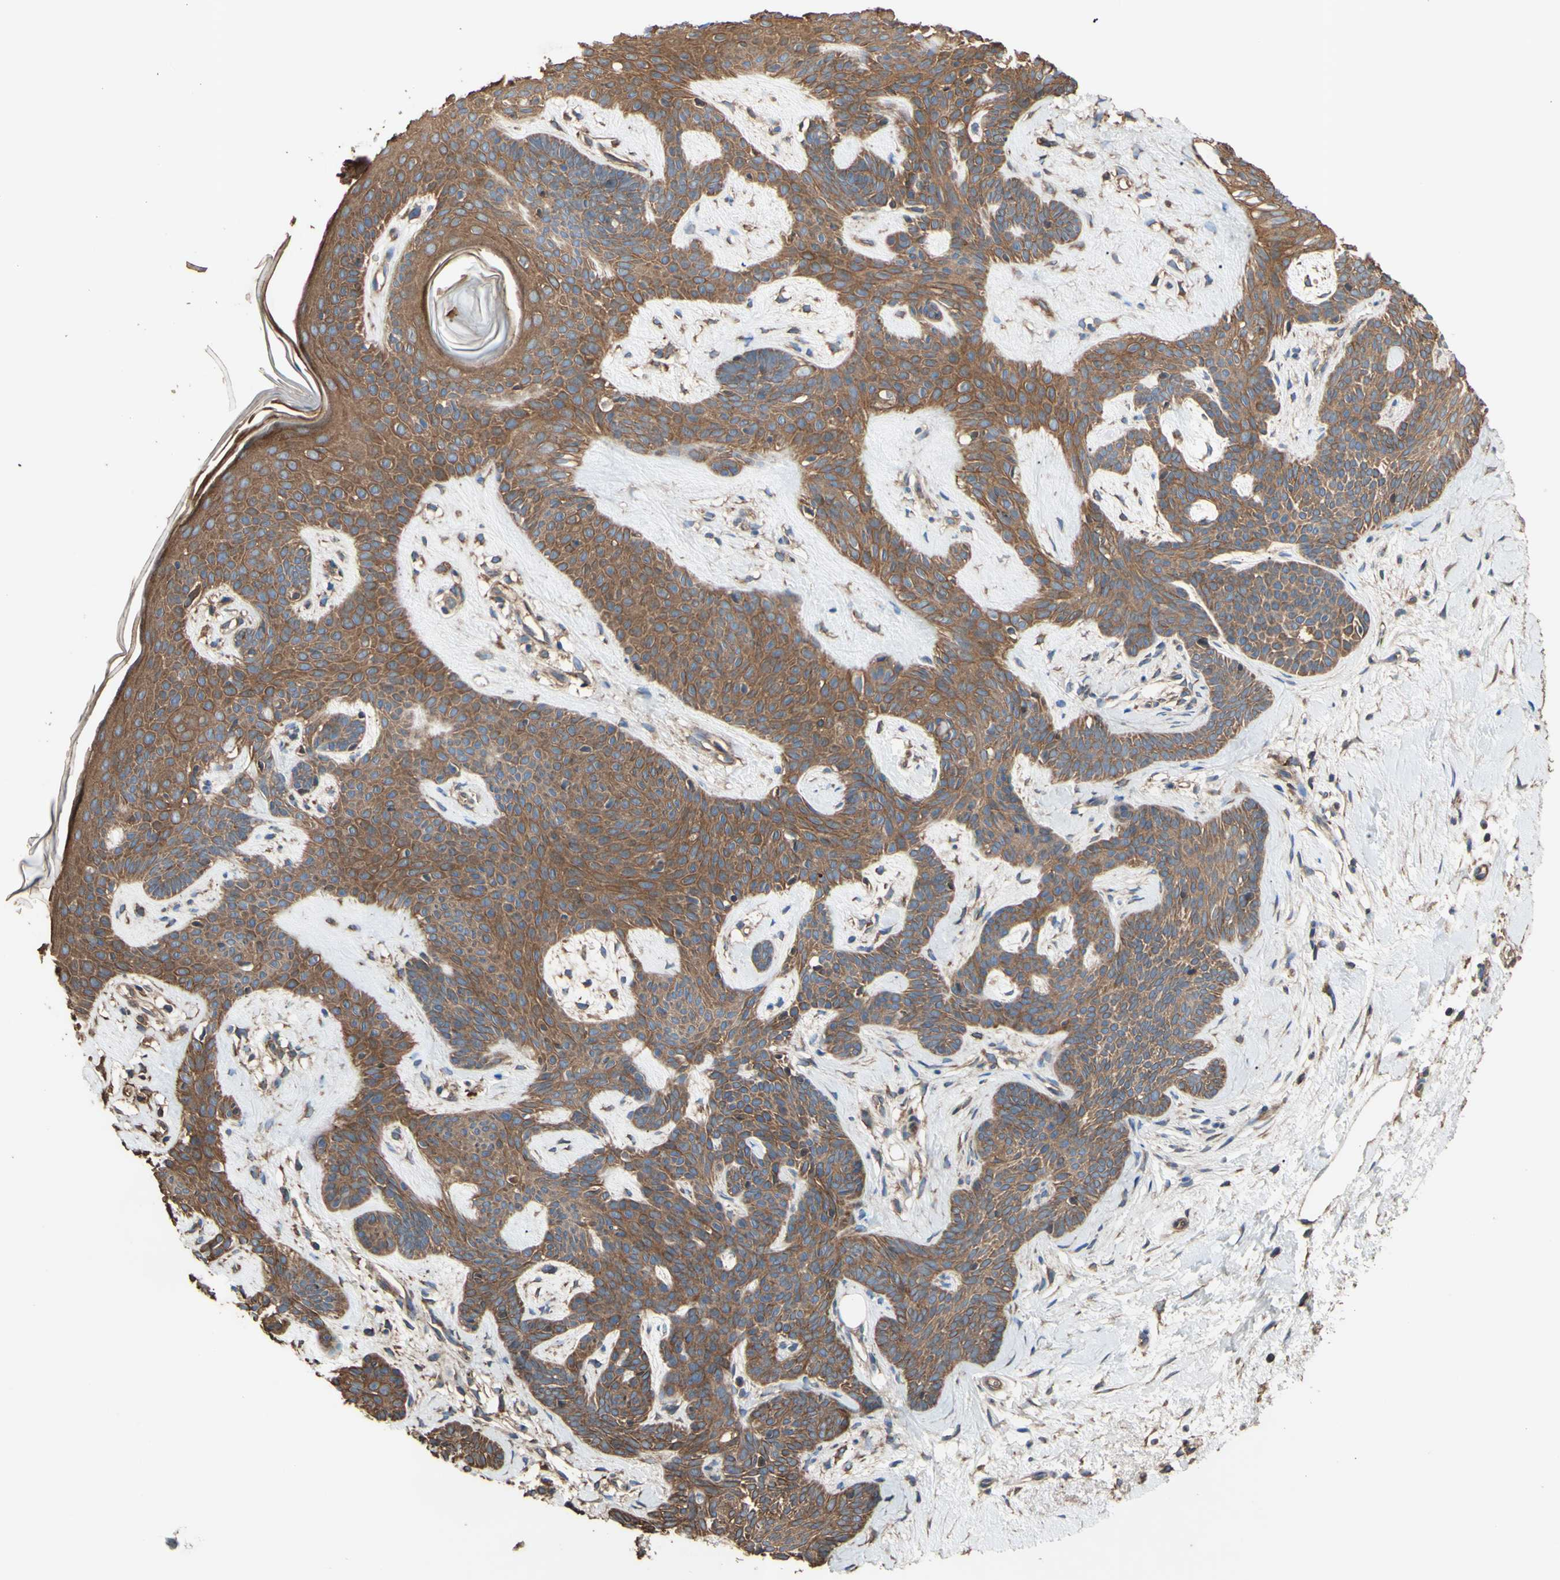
{"staining": {"intensity": "strong", "quantity": ">75%", "location": "cytoplasmic/membranous"}, "tissue": "skin cancer", "cell_type": "Tumor cells", "image_type": "cancer", "snomed": [{"axis": "morphology", "description": "Developmental malformation"}, {"axis": "morphology", "description": "Basal cell carcinoma"}, {"axis": "topography", "description": "Skin"}], "caption": "Immunohistochemistry (IHC) photomicrograph of neoplastic tissue: skin cancer stained using immunohistochemistry reveals high levels of strong protein expression localized specifically in the cytoplasmic/membranous of tumor cells, appearing as a cytoplasmic/membranous brown color.", "gene": "CTTN", "patient": {"sex": "female", "age": 62}}